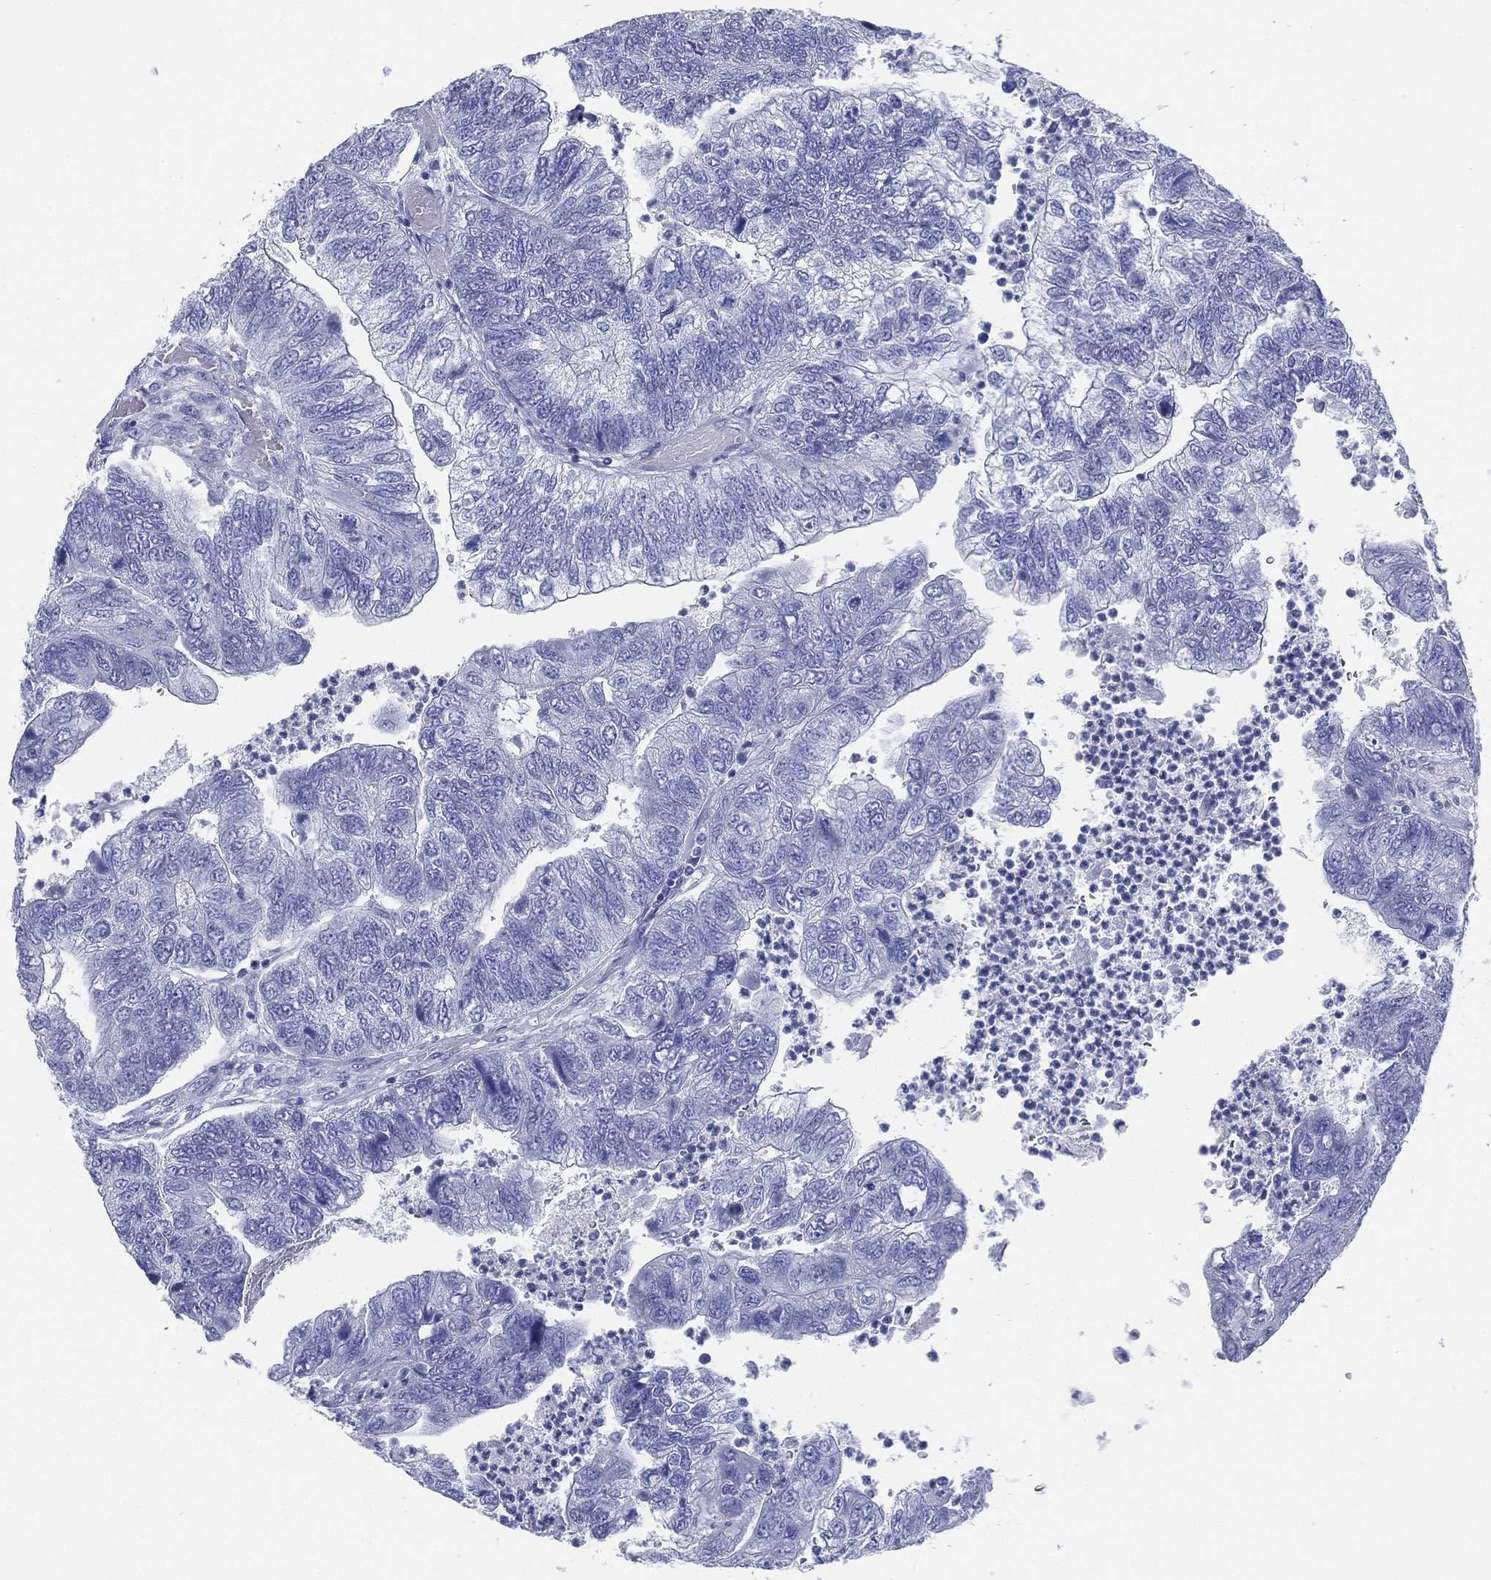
{"staining": {"intensity": "negative", "quantity": "none", "location": "none"}, "tissue": "colorectal cancer", "cell_type": "Tumor cells", "image_type": "cancer", "snomed": [{"axis": "morphology", "description": "Adenocarcinoma, NOS"}, {"axis": "topography", "description": "Colon"}], "caption": "An image of human colorectal adenocarcinoma is negative for staining in tumor cells.", "gene": "TMEM252", "patient": {"sex": "female", "age": 67}}